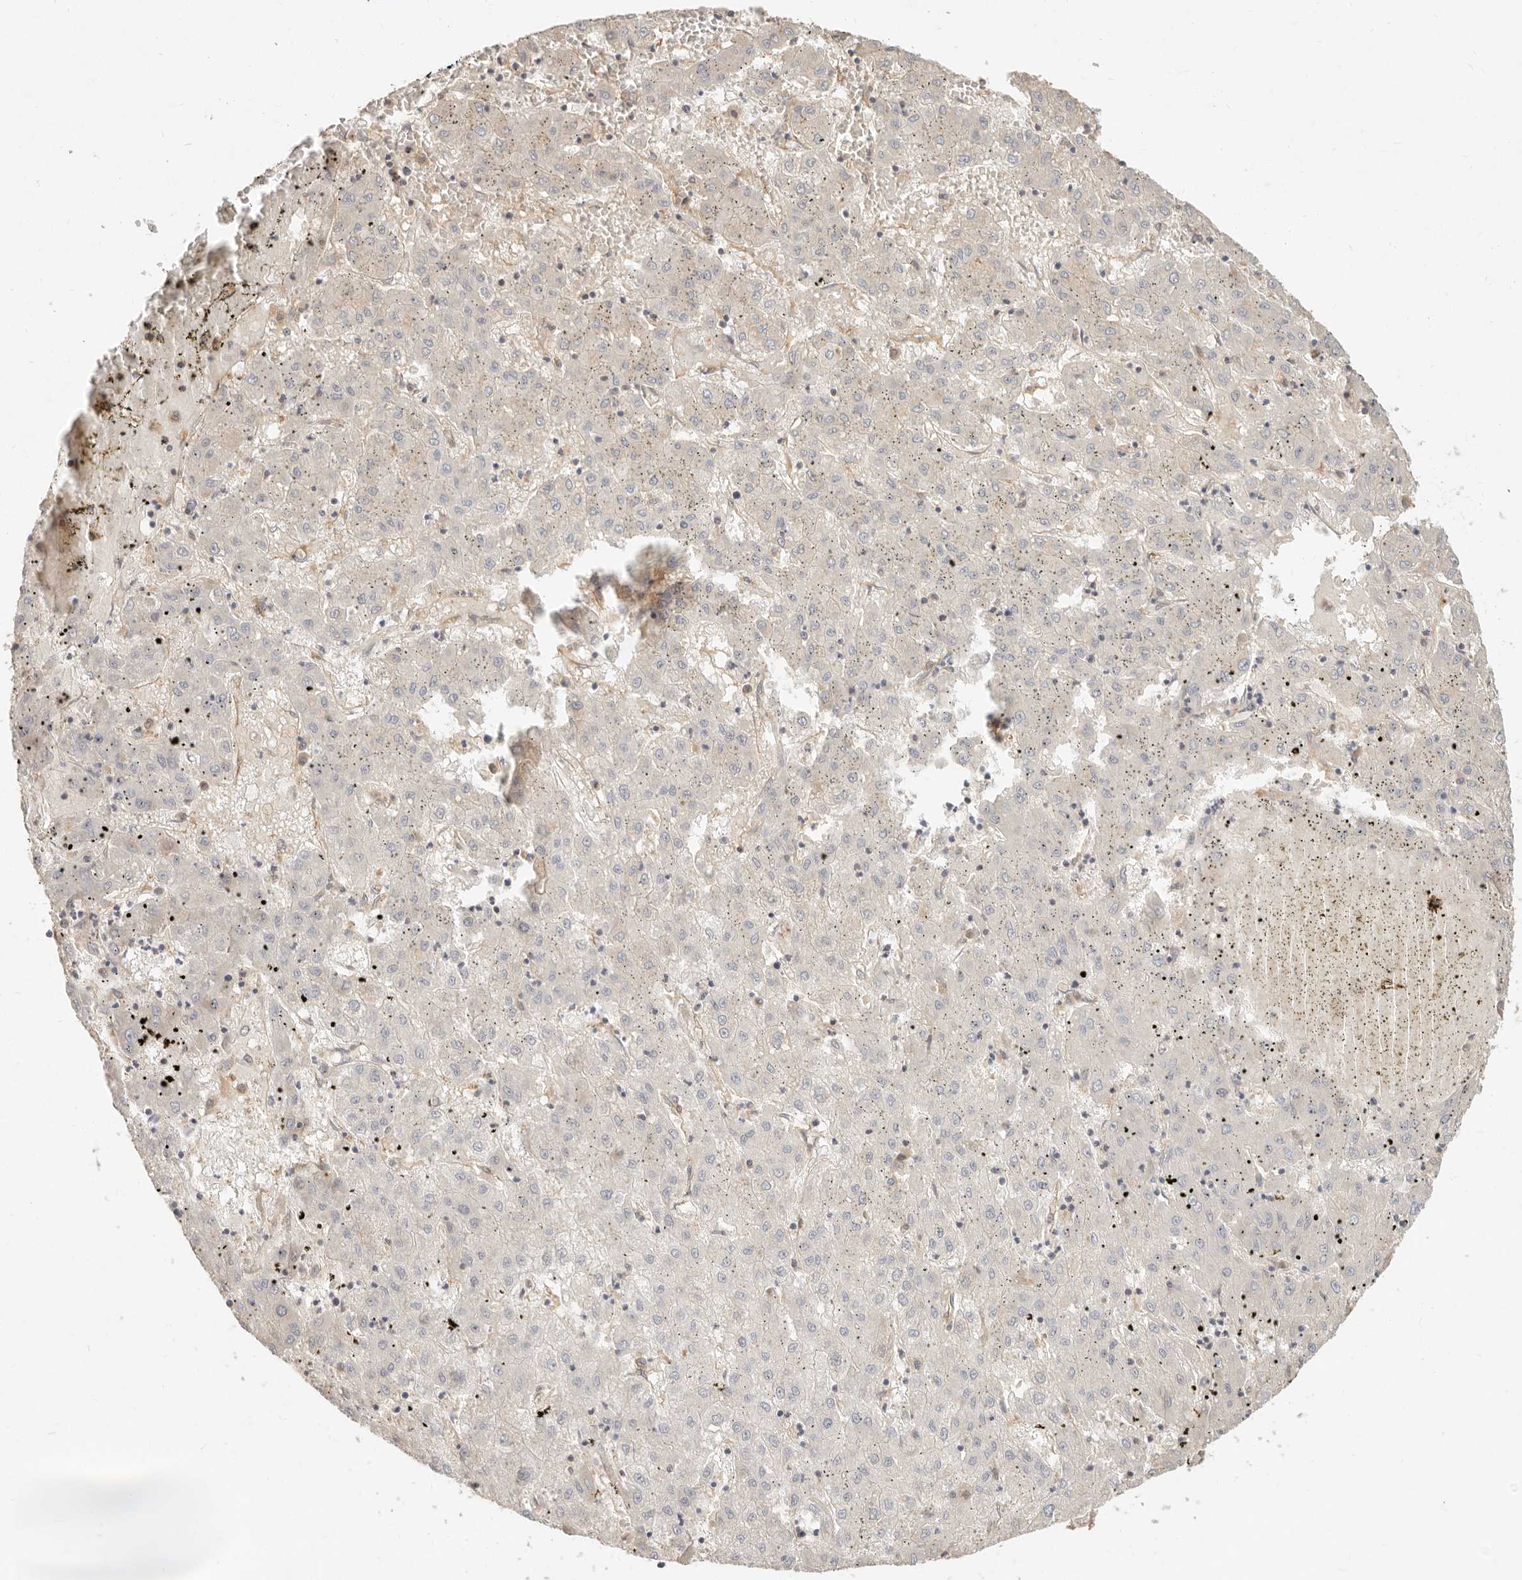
{"staining": {"intensity": "negative", "quantity": "none", "location": "none"}, "tissue": "liver cancer", "cell_type": "Tumor cells", "image_type": "cancer", "snomed": [{"axis": "morphology", "description": "Carcinoma, Hepatocellular, NOS"}, {"axis": "topography", "description": "Liver"}], "caption": "Immunohistochemistry image of neoplastic tissue: human liver cancer (hepatocellular carcinoma) stained with DAB demonstrates no significant protein staining in tumor cells. (Brightfield microscopy of DAB immunohistochemistry (IHC) at high magnification).", "gene": "NECAP2", "patient": {"sex": "male", "age": 72}}